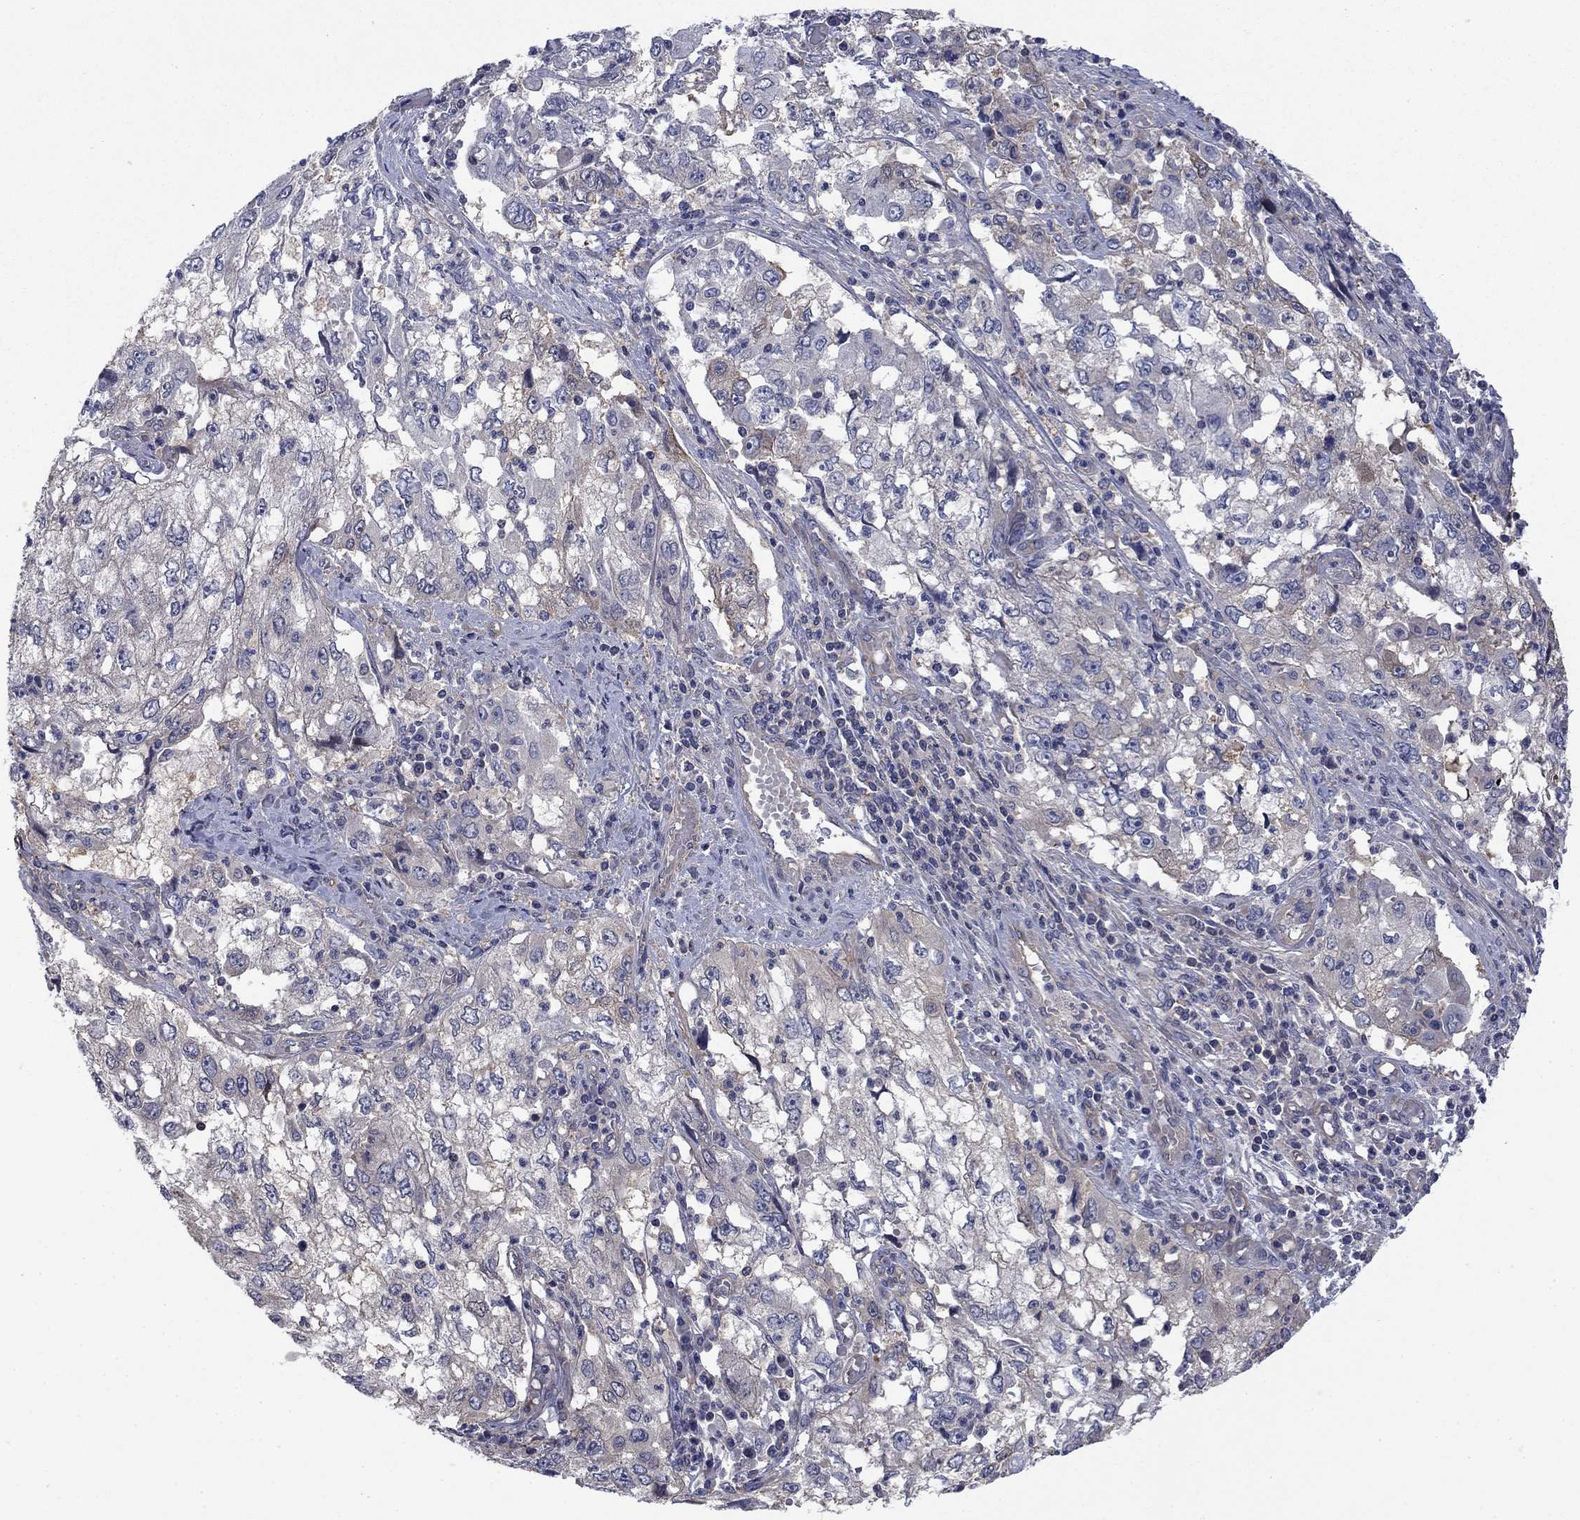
{"staining": {"intensity": "weak", "quantity": "25%-75%", "location": "cytoplasmic/membranous"}, "tissue": "cervical cancer", "cell_type": "Tumor cells", "image_type": "cancer", "snomed": [{"axis": "morphology", "description": "Squamous cell carcinoma, NOS"}, {"axis": "topography", "description": "Cervix"}], "caption": "A photomicrograph of cervical squamous cell carcinoma stained for a protein shows weak cytoplasmic/membranous brown staining in tumor cells.", "gene": "PDZD2", "patient": {"sex": "female", "age": 36}}